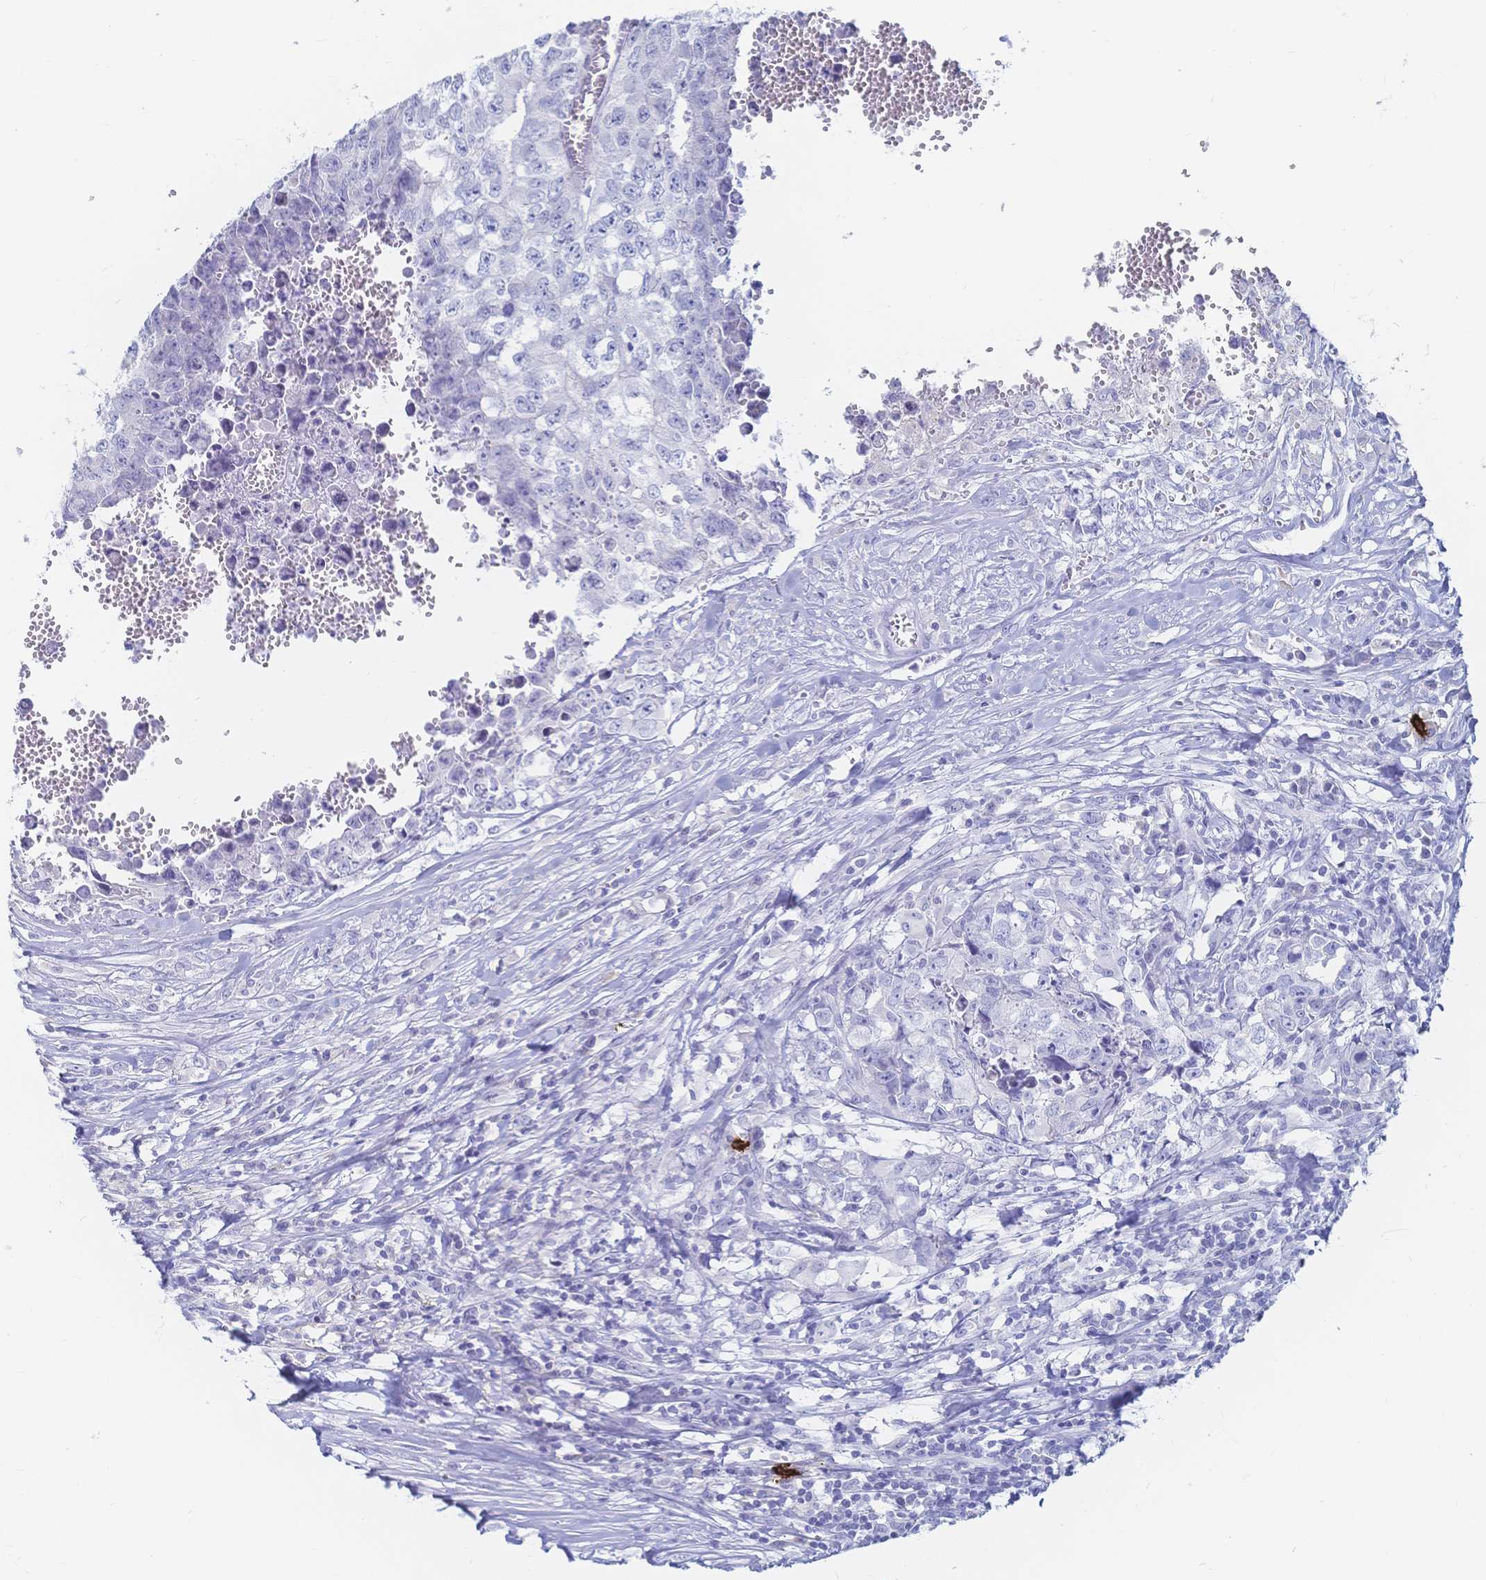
{"staining": {"intensity": "negative", "quantity": "none", "location": "none"}, "tissue": "testis cancer", "cell_type": "Tumor cells", "image_type": "cancer", "snomed": [{"axis": "morphology", "description": "Carcinoma, Embryonal, NOS"}, {"axis": "morphology", "description": "Teratoma, malignant, NOS"}, {"axis": "topography", "description": "Testis"}], "caption": "Histopathology image shows no significant protein expression in tumor cells of testis embryonal carcinoma.", "gene": "IL2RB", "patient": {"sex": "male", "age": 24}}